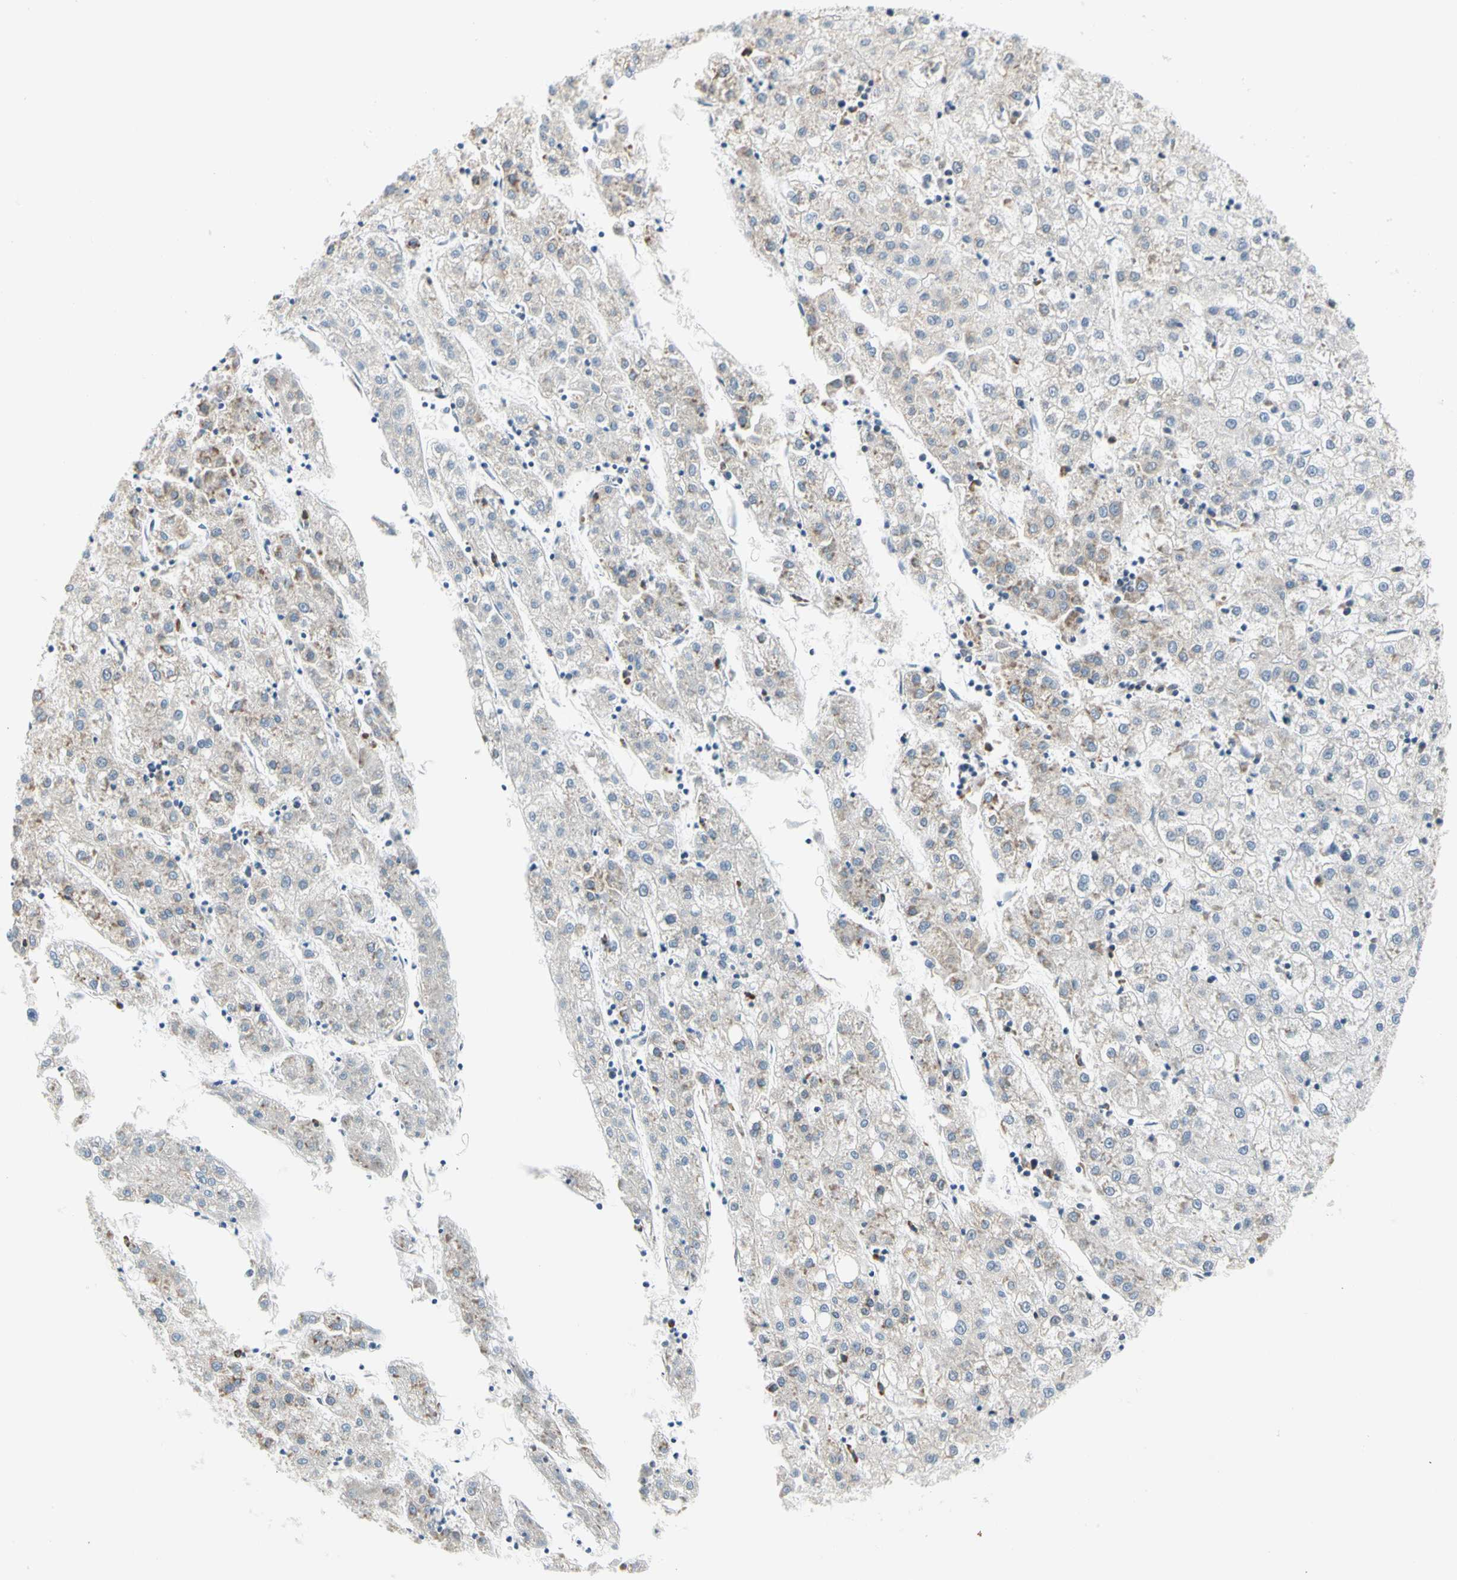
{"staining": {"intensity": "moderate", "quantity": "<25%", "location": "cytoplasmic/membranous"}, "tissue": "liver cancer", "cell_type": "Tumor cells", "image_type": "cancer", "snomed": [{"axis": "morphology", "description": "Carcinoma, Hepatocellular, NOS"}, {"axis": "topography", "description": "Liver"}], "caption": "Liver cancer (hepatocellular carcinoma) stained for a protein (brown) displays moderate cytoplasmic/membranous positive positivity in approximately <25% of tumor cells.", "gene": "STXBP1", "patient": {"sex": "male", "age": 72}}